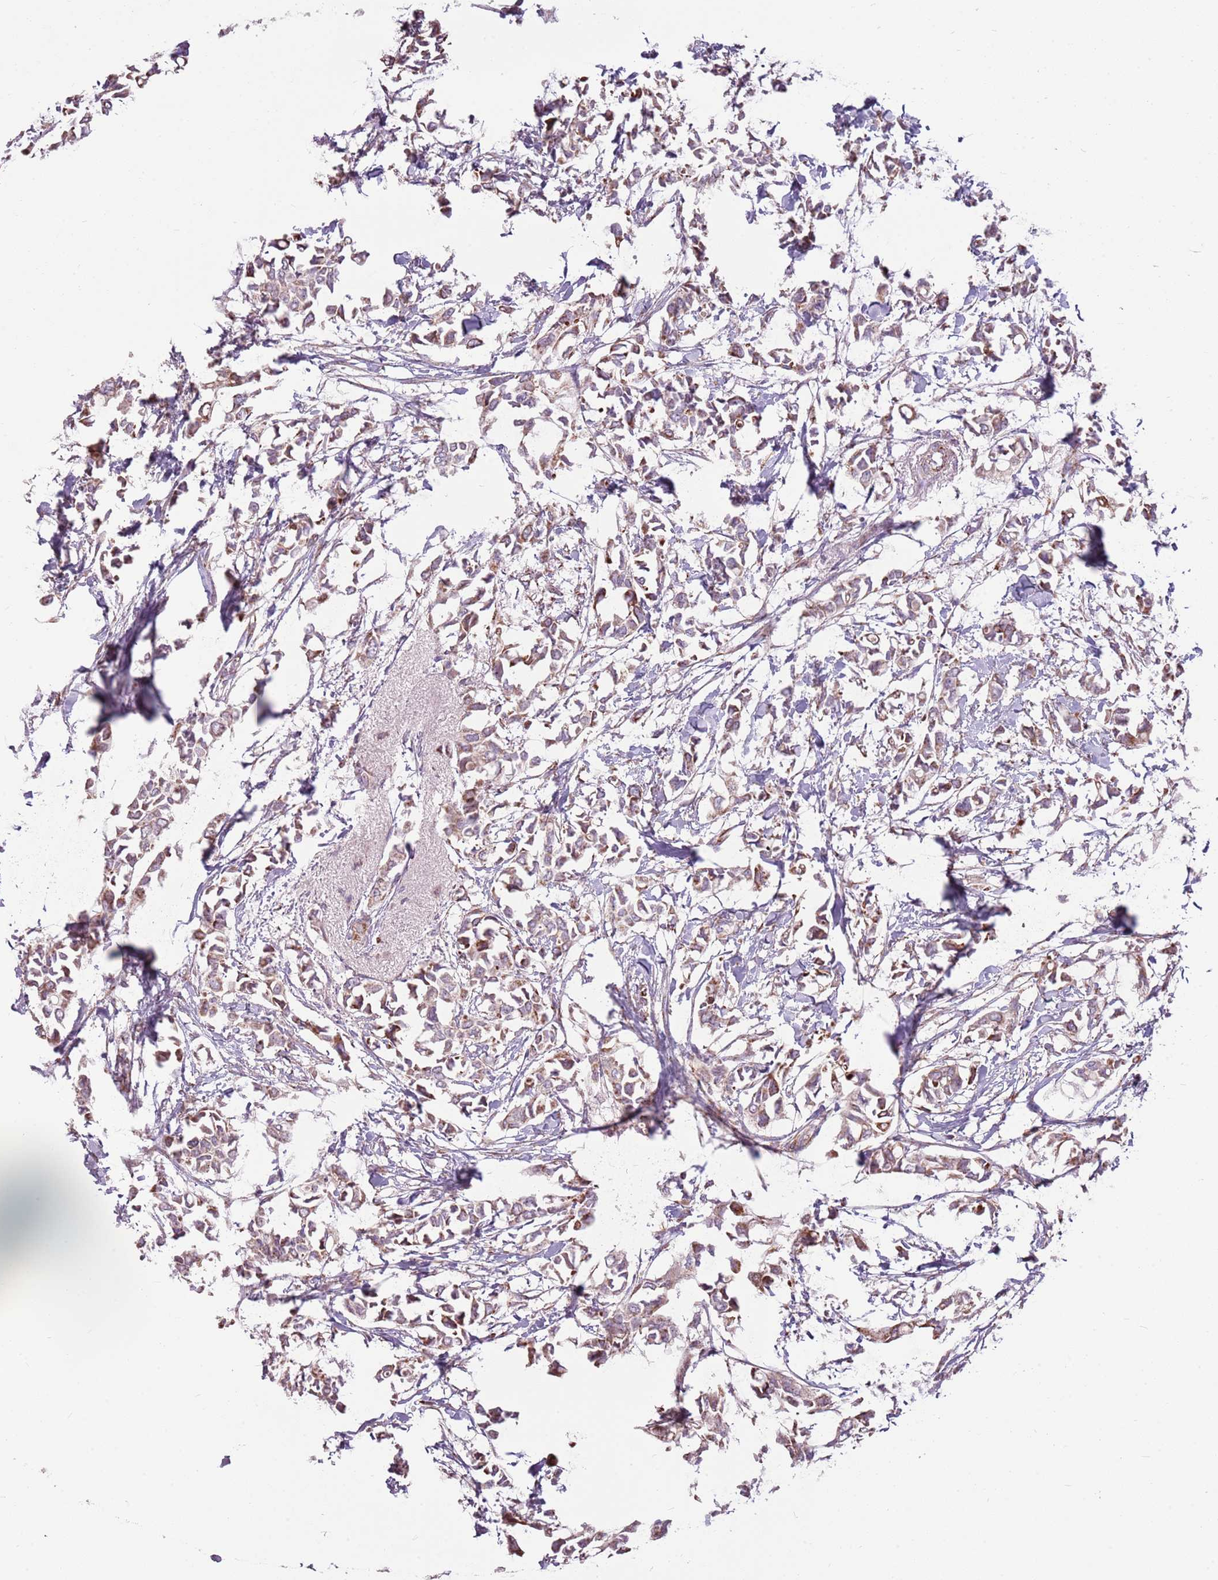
{"staining": {"intensity": "moderate", "quantity": ">75%", "location": "cytoplasmic/membranous"}, "tissue": "breast cancer", "cell_type": "Tumor cells", "image_type": "cancer", "snomed": [{"axis": "morphology", "description": "Duct carcinoma"}, {"axis": "topography", "description": "Breast"}], "caption": "The image reveals staining of infiltrating ductal carcinoma (breast), revealing moderate cytoplasmic/membranous protein expression (brown color) within tumor cells.", "gene": "ZNF530", "patient": {"sex": "female", "age": 41}}